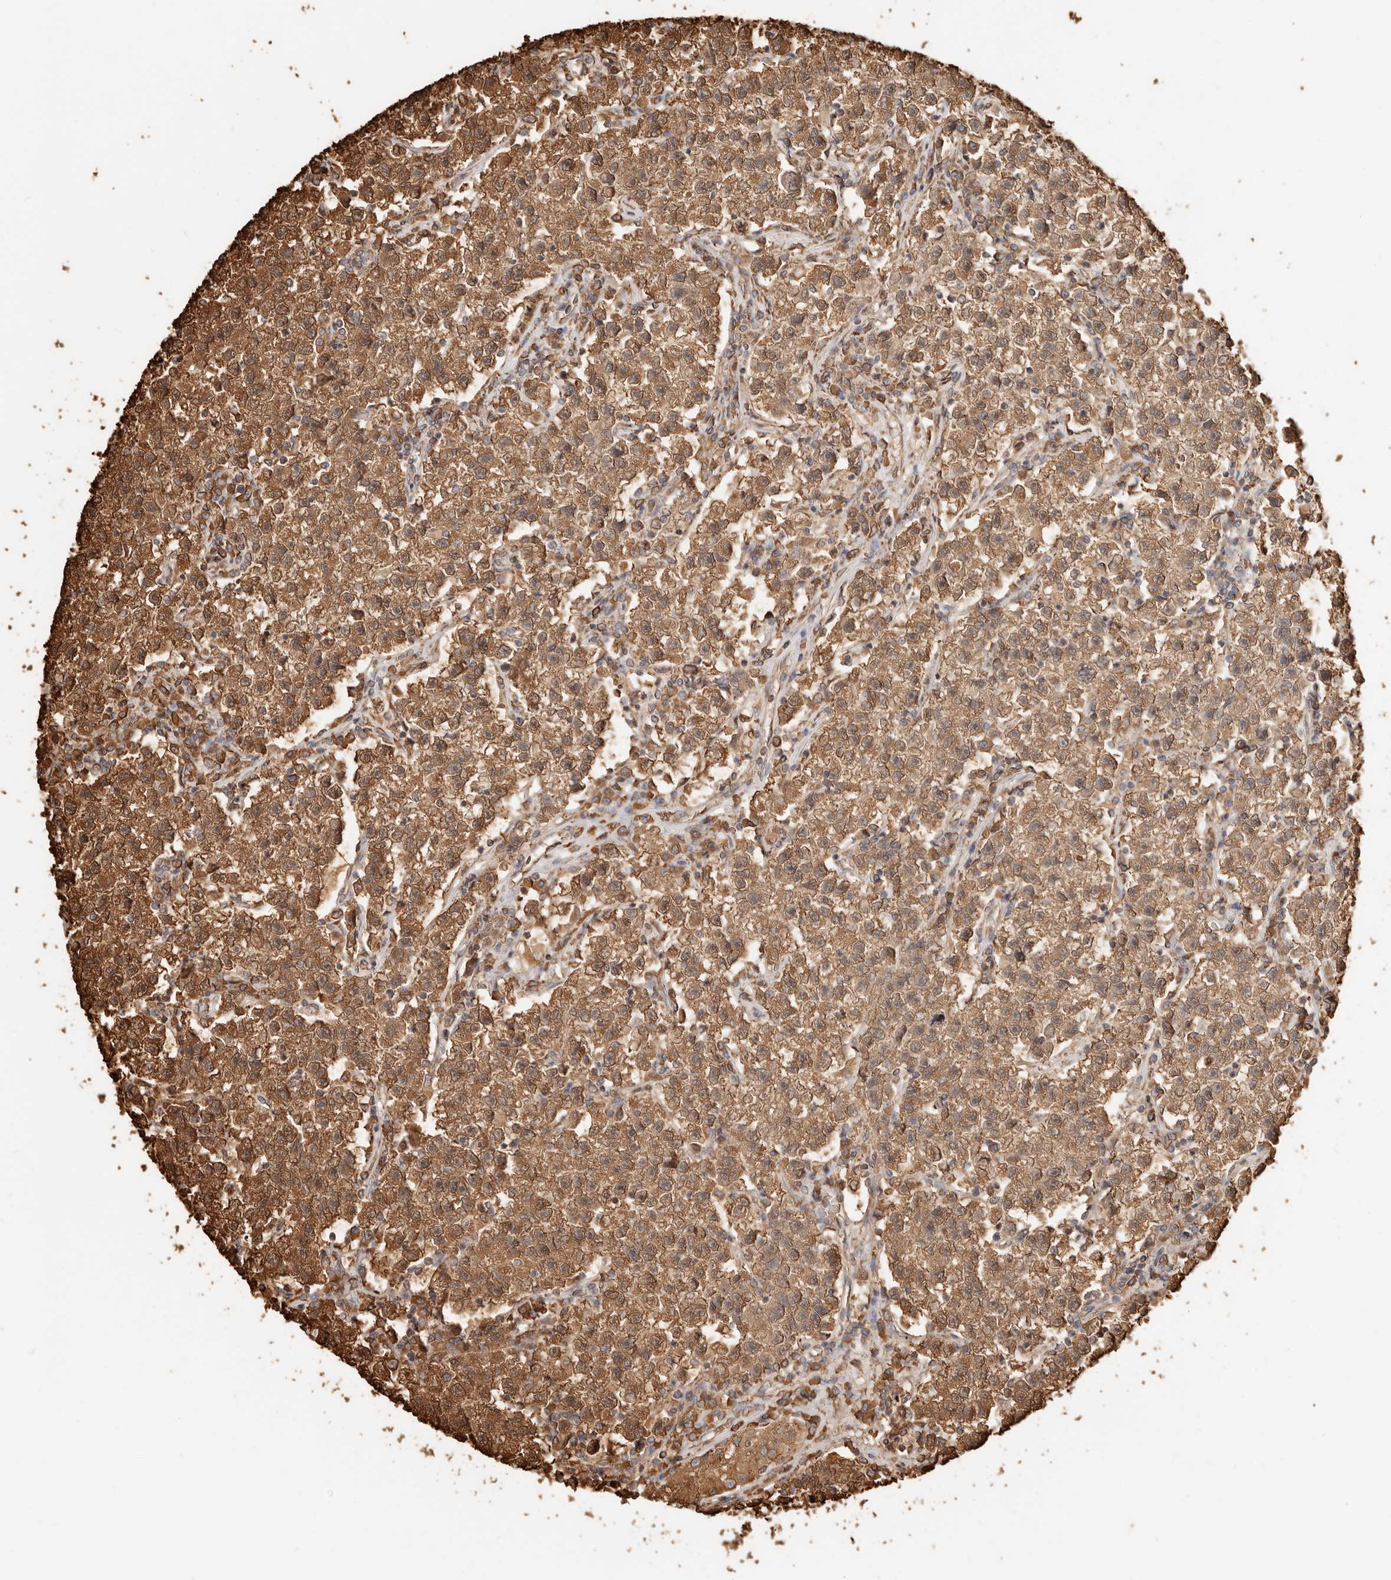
{"staining": {"intensity": "moderate", "quantity": ">75%", "location": "cytoplasmic/membranous"}, "tissue": "testis cancer", "cell_type": "Tumor cells", "image_type": "cancer", "snomed": [{"axis": "morphology", "description": "Seminoma, NOS"}, {"axis": "topography", "description": "Testis"}], "caption": "High-power microscopy captured an IHC image of testis cancer (seminoma), revealing moderate cytoplasmic/membranous expression in about >75% of tumor cells.", "gene": "ARHGEF10L", "patient": {"sex": "male", "age": 22}}